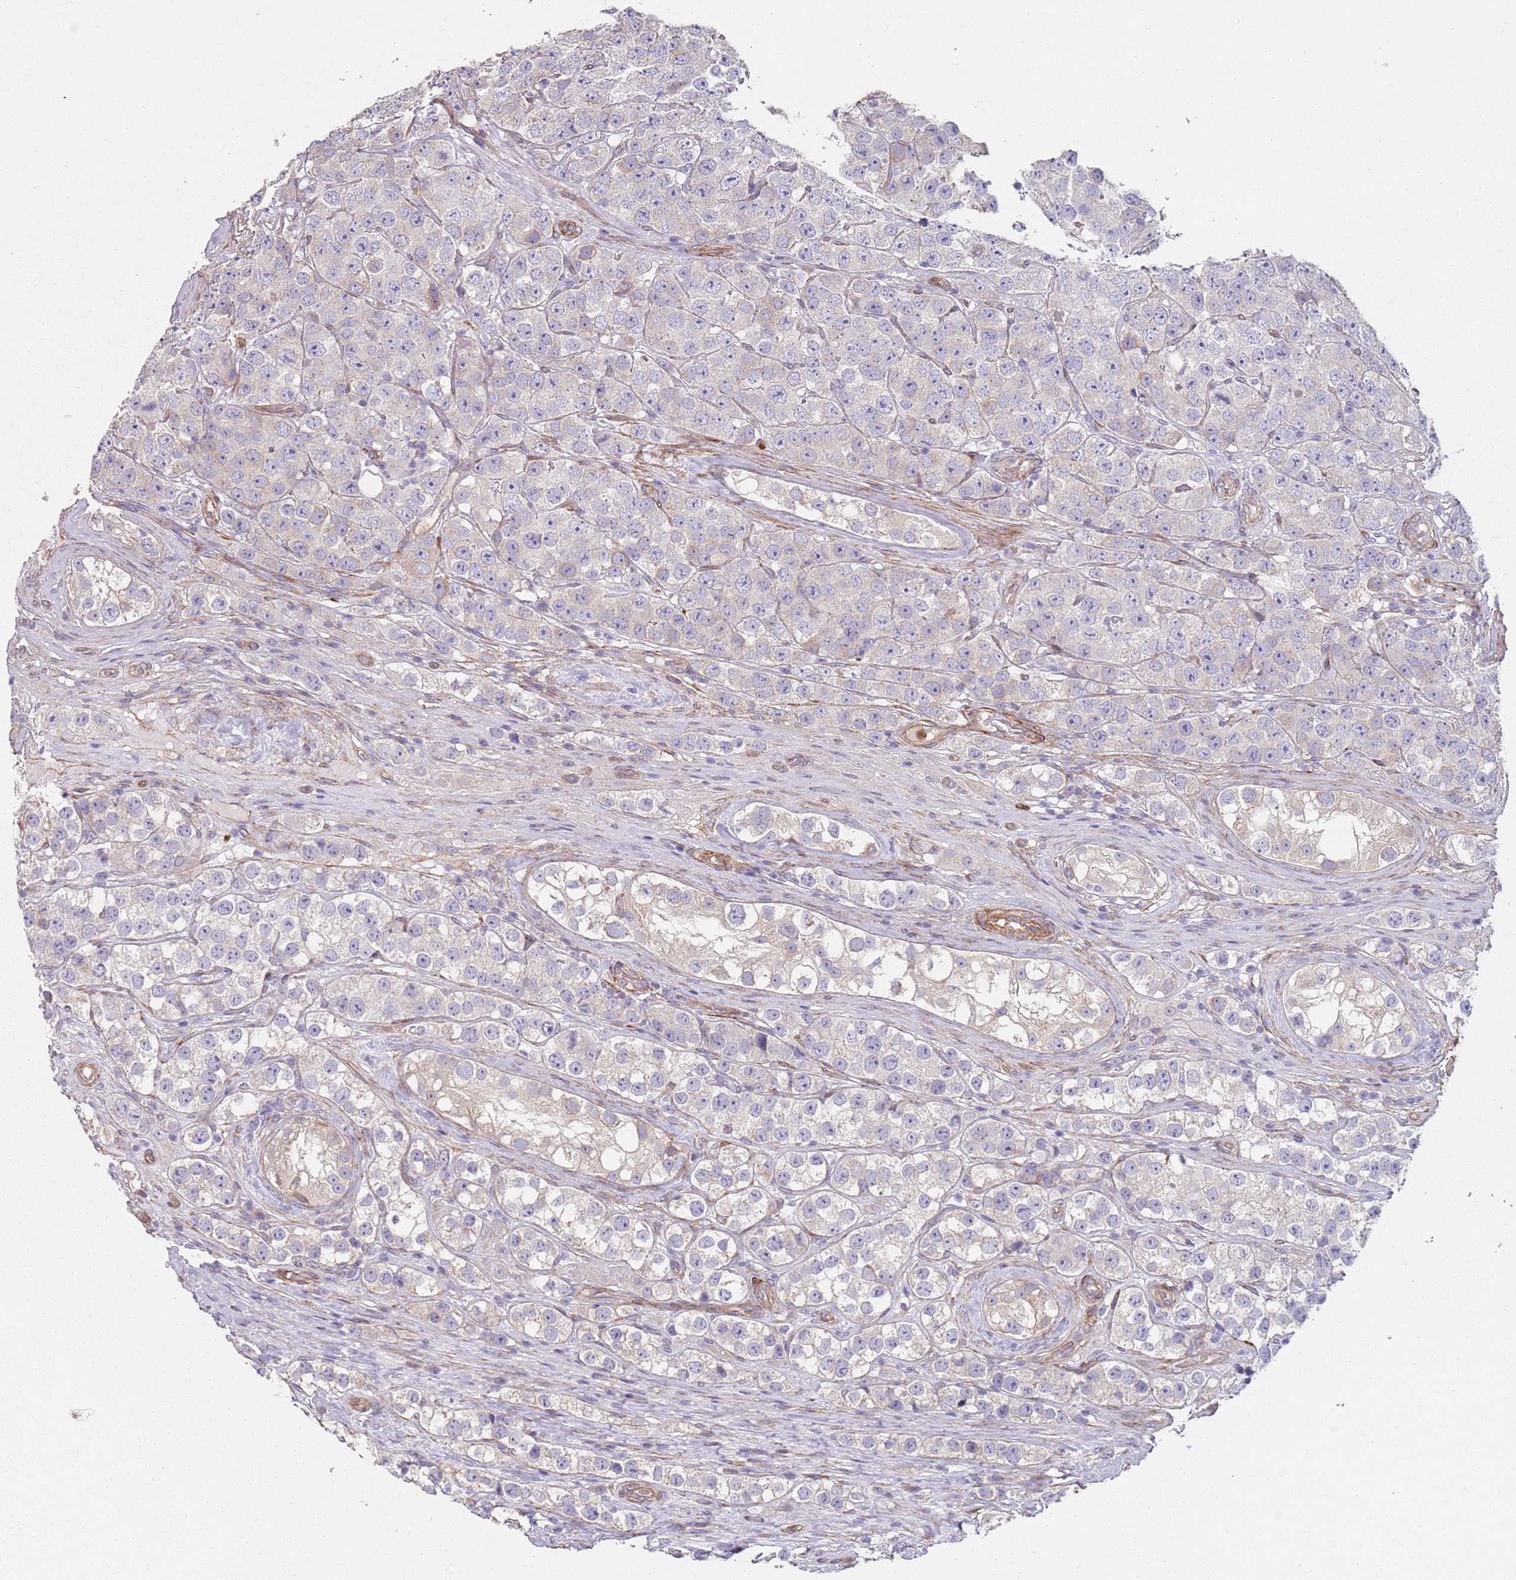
{"staining": {"intensity": "negative", "quantity": "none", "location": "none"}, "tissue": "testis cancer", "cell_type": "Tumor cells", "image_type": "cancer", "snomed": [{"axis": "morphology", "description": "Seminoma, NOS"}, {"axis": "topography", "description": "Testis"}], "caption": "IHC of seminoma (testis) reveals no staining in tumor cells.", "gene": "PHLPP2", "patient": {"sex": "male", "age": 28}}